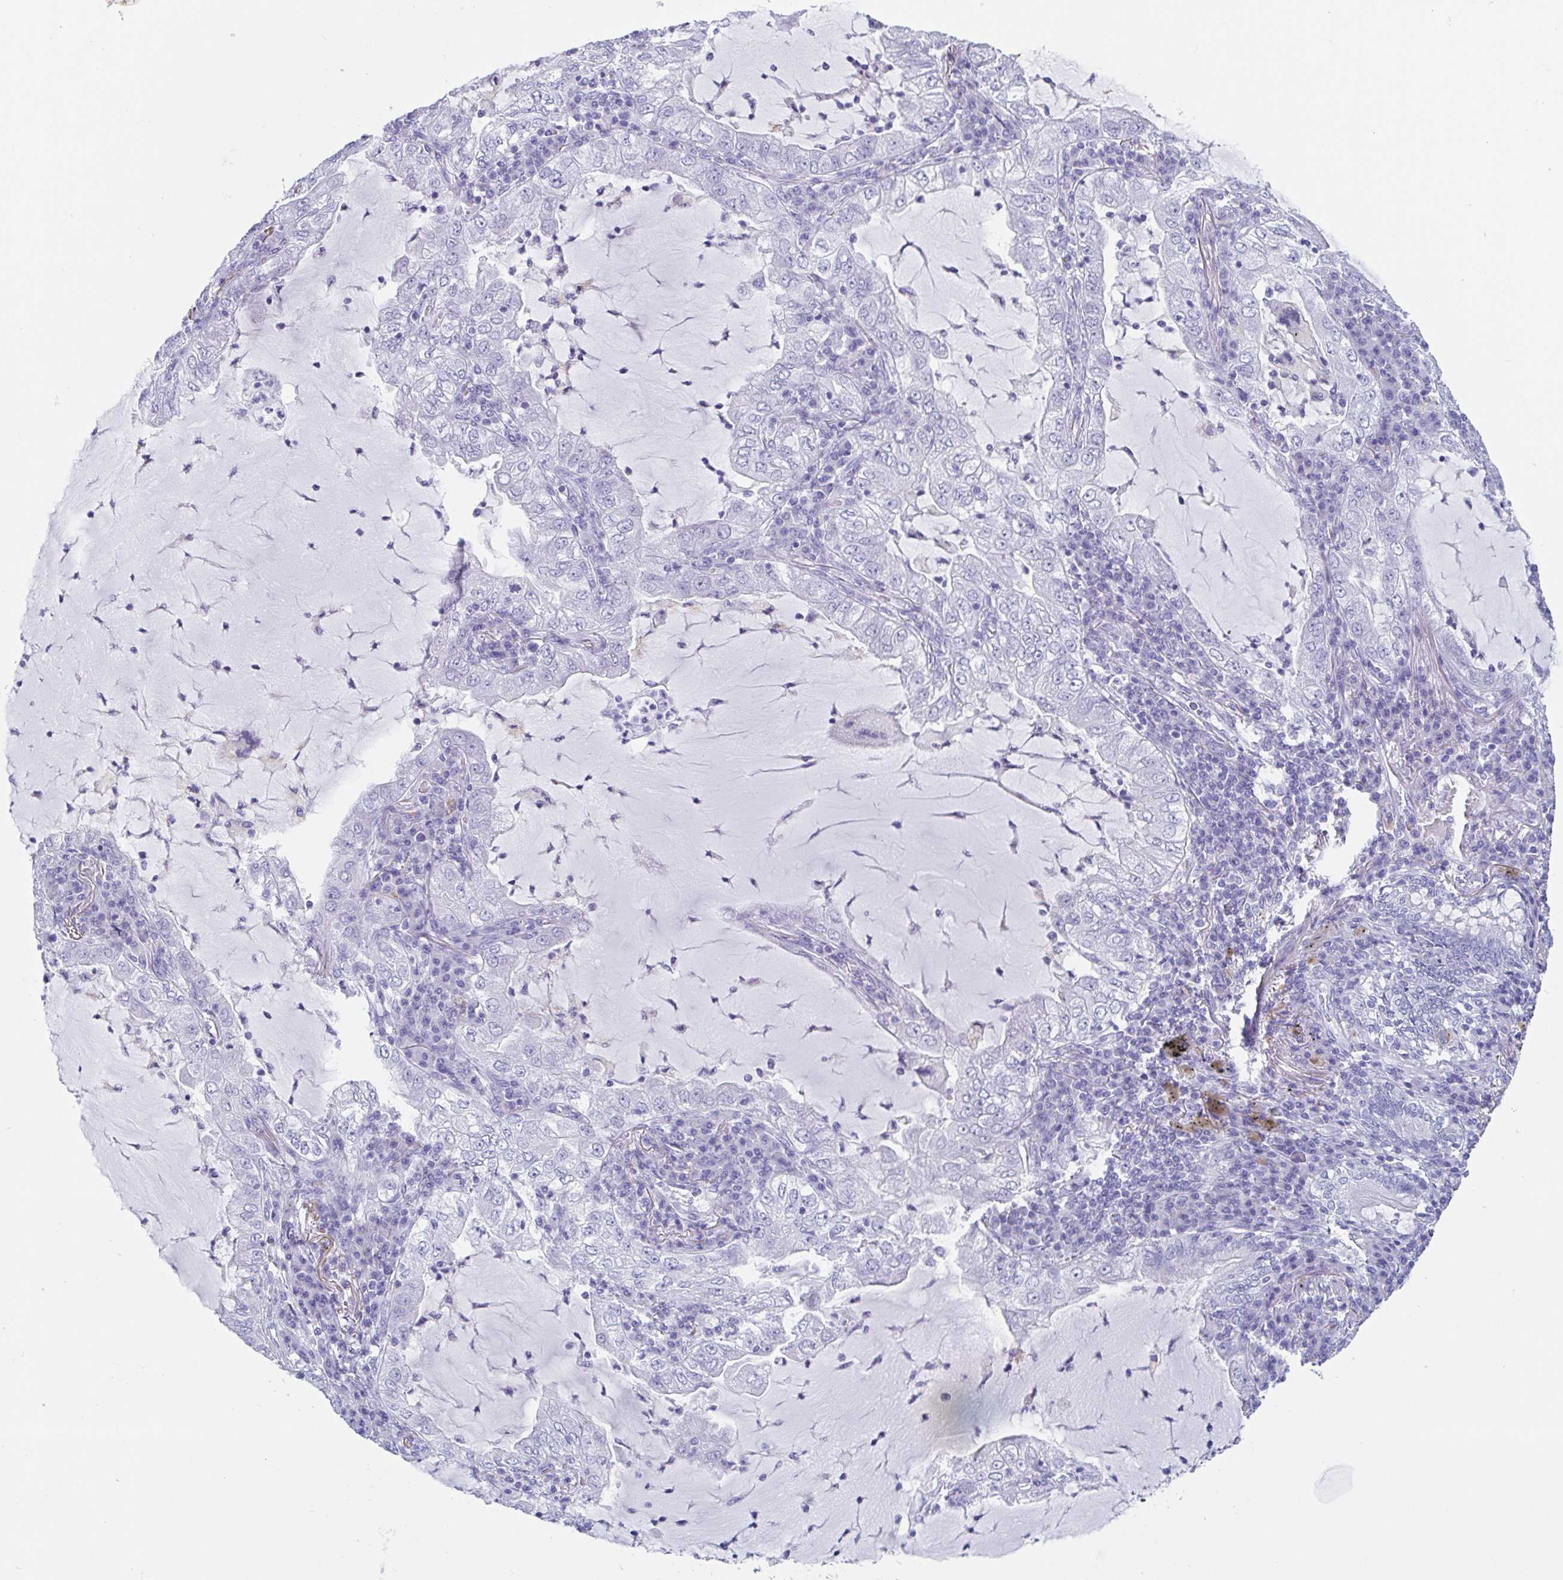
{"staining": {"intensity": "negative", "quantity": "none", "location": "none"}, "tissue": "lung cancer", "cell_type": "Tumor cells", "image_type": "cancer", "snomed": [{"axis": "morphology", "description": "Adenocarcinoma, NOS"}, {"axis": "topography", "description": "Lung"}], "caption": "Tumor cells are negative for brown protein staining in adenocarcinoma (lung).", "gene": "TAGLN3", "patient": {"sex": "female", "age": 73}}